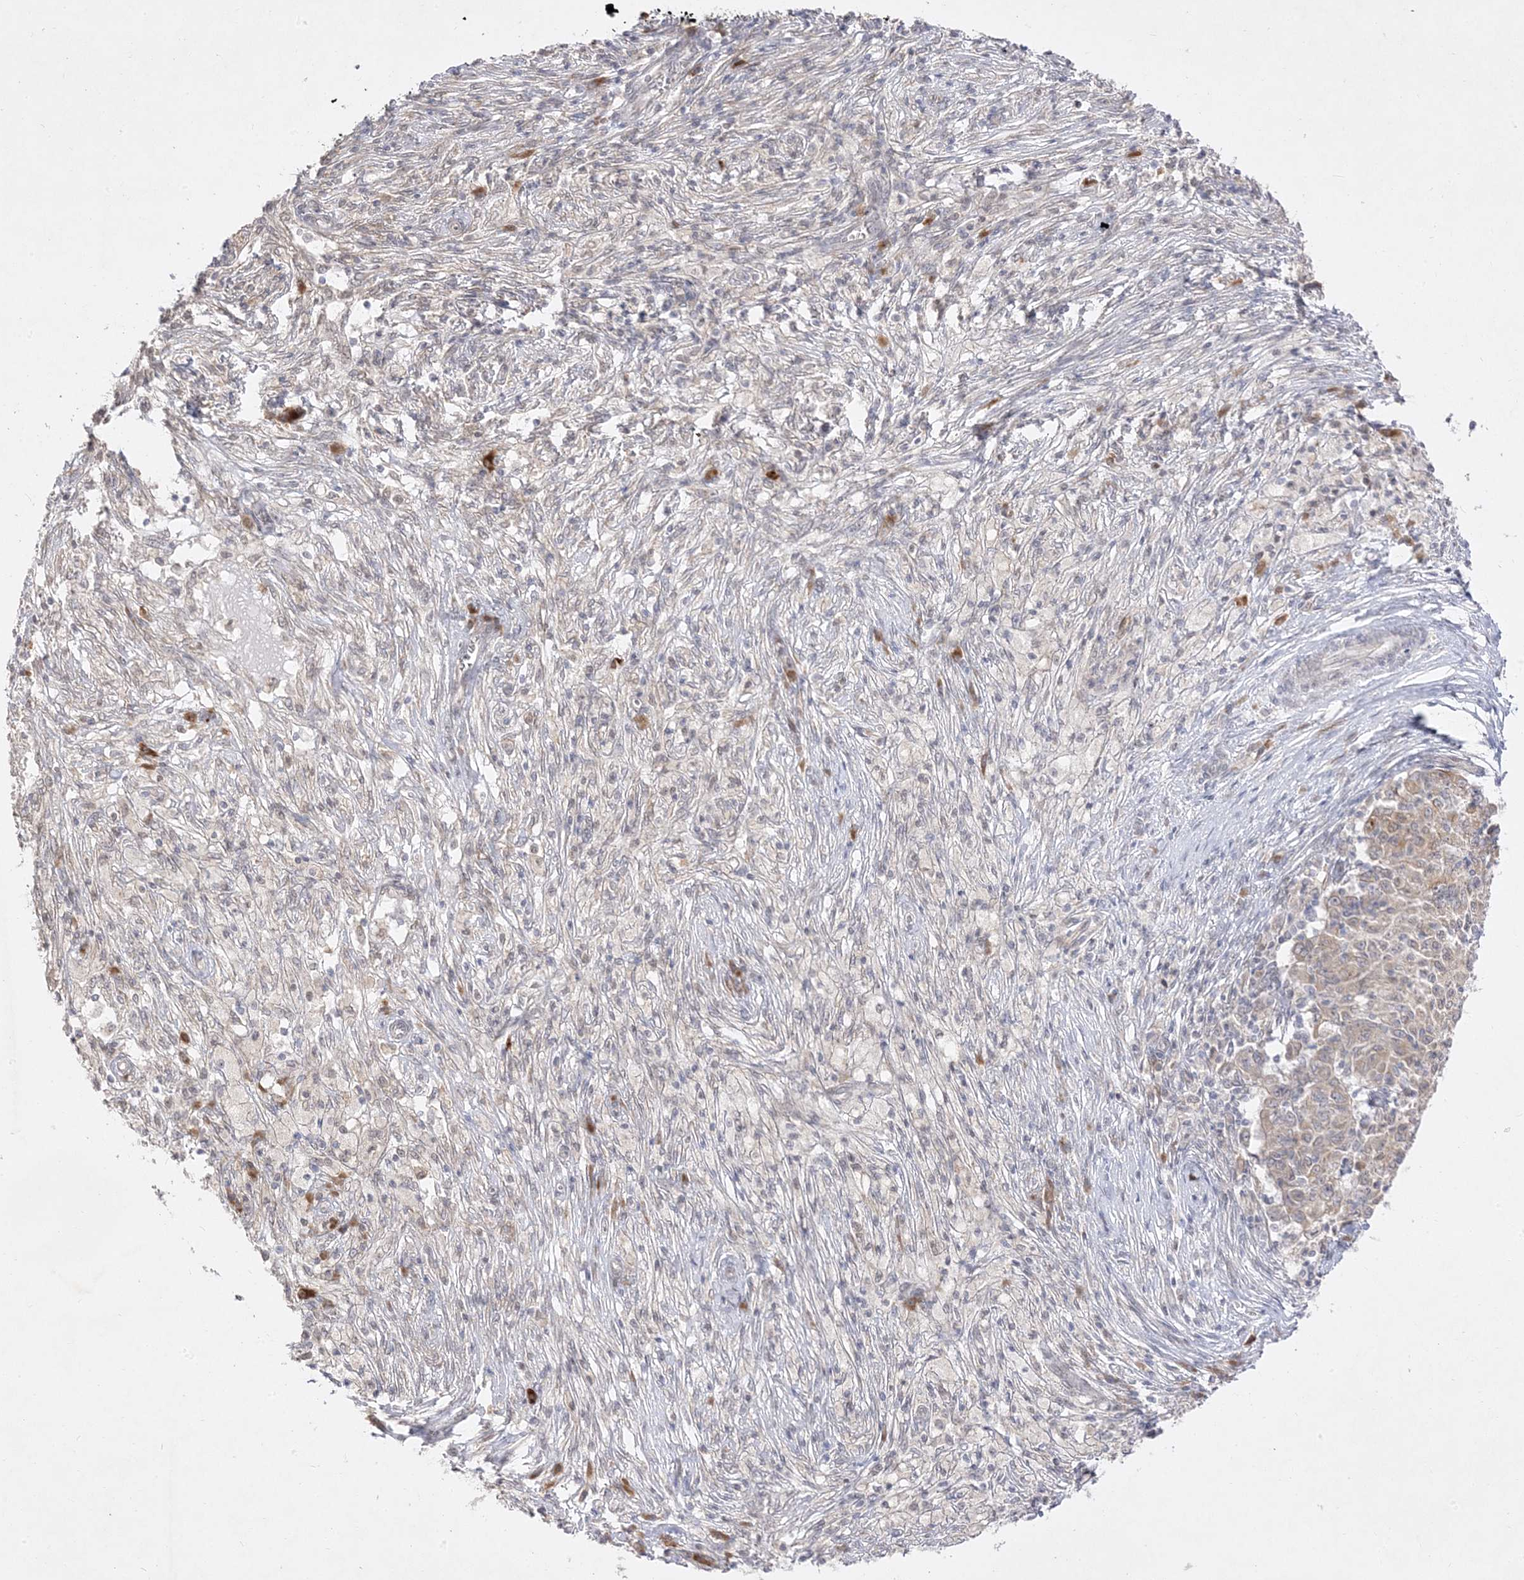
{"staining": {"intensity": "weak", "quantity": "<25%", "location": "cytoplasmic/membranous"}, "tissue": "ovarian cancer", "cell_type": "Tumor cells", "image_type": "cancer", "snomed": [{"axis": "morphology", "description": "Carcinoma, endometroid"}, {"axis": "topography", "description": "Ovary"}], "caption": "An immunohistochemistry histopathology image of endometroid carcinoma (ovarian) is shown. There is no staining in tumor cells of endometroid carcinoma (ovarian).", "gene": "C2CD2", "patient": {"sex": "female", "age": 42}}